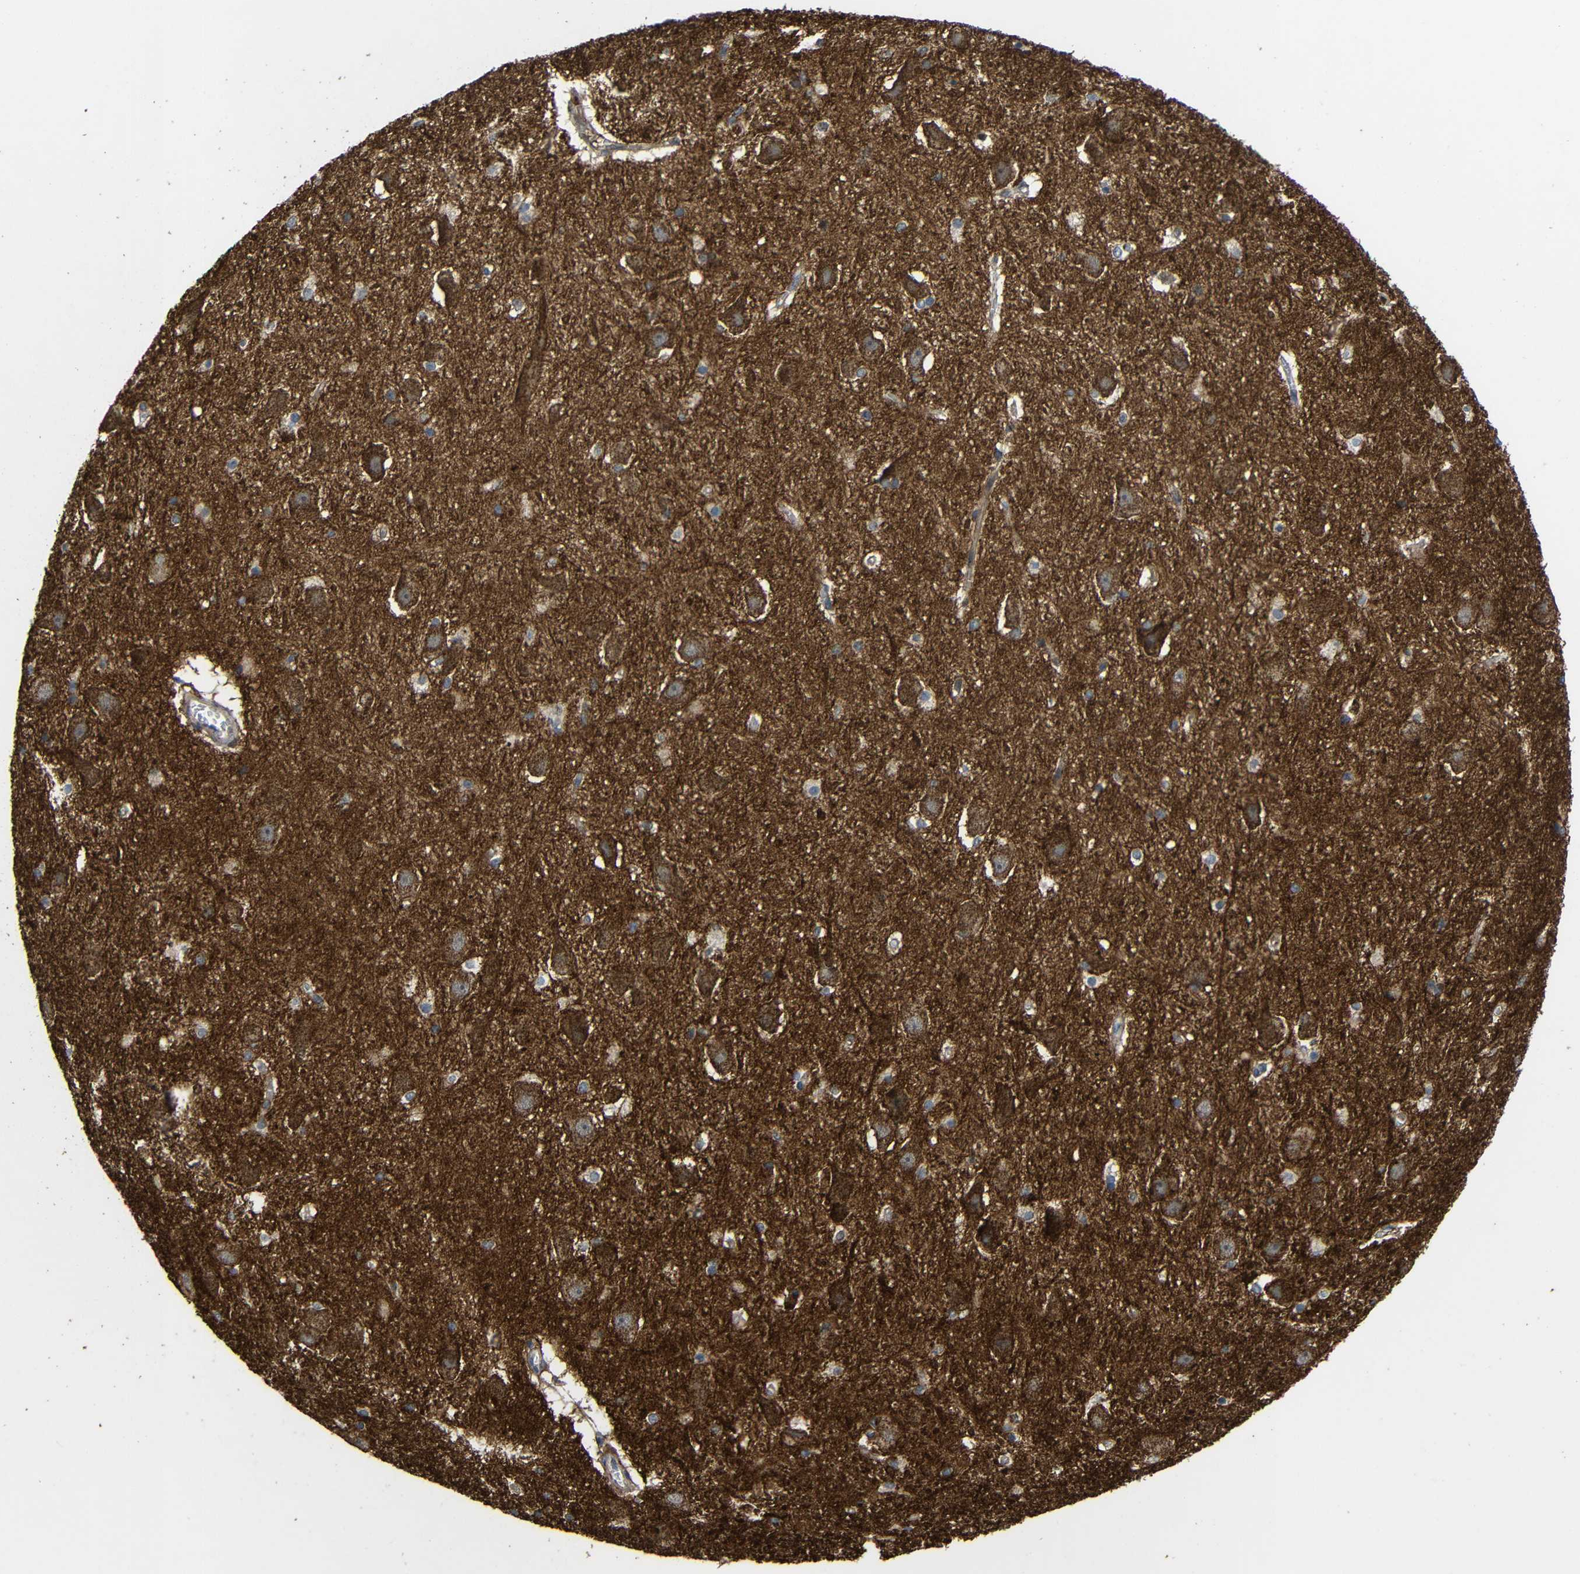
{"staining": {"intensity": "moderate", "quantity": ">75%", "location": "cytoplasmic/membranous"}, "tissue": "hippocampus", "cell_type": "Glial cells", "image_type": "normal", "snomed": [{"axis": "morphology", "description": "Normal tissue, NOS"}, {"axis": "topography", "description": "Hippocampus"}], "caption": "Immunohistochemical staining of benign human hippocampus shows >75% levels of moderate cytoplasmic/membranous protein expression in about >75% of glial cells. The protein of interest is stained brown, and the nuclei are stained in blue (DAB IHC with brightfield microscopy, high magnification).", "gene": "C1GALT1", "patient": {"sex": "female", "age": 19}}